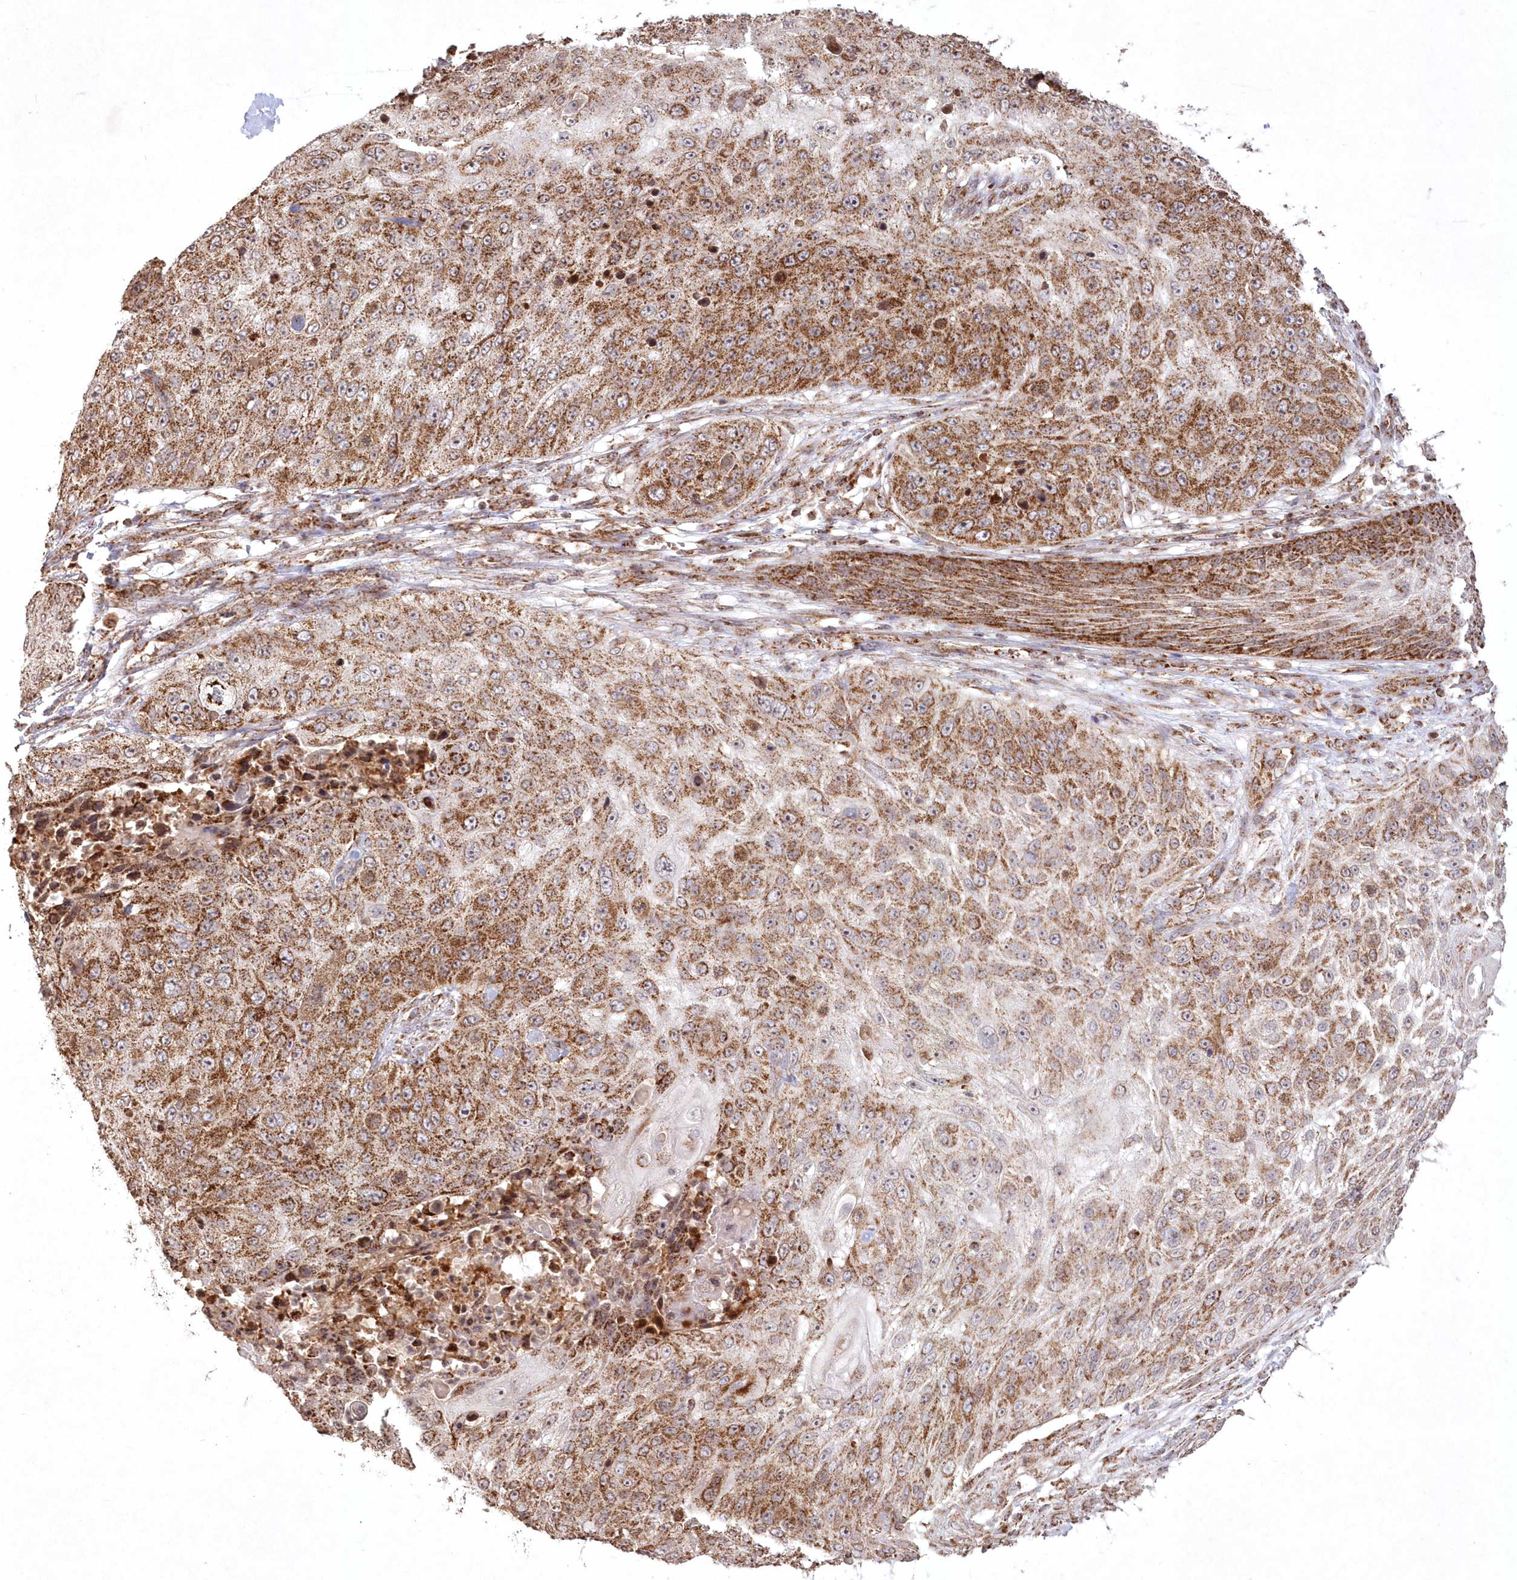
{"staining": {"intensity": "moderate", "quantity": ">75%", "location": "cytoplasmic/membranous"}, "tissue": "skin cancer", "cell_type": "Tumor cells", "image_type": "cancer", "snomed": [{"axis": "morphology", "description": "Squamous cell carcinoma, NOS"}, {"axis": "topography", "description": "Skin"}], "caption": "Squamous cell carcinoma (skin) stained with IHC displays moderate cytoplasmic/membranous positivity in about >75% of tumor cells.", "gene": "LRPPRC", "patient": {"sex": "female", "age": 80}}